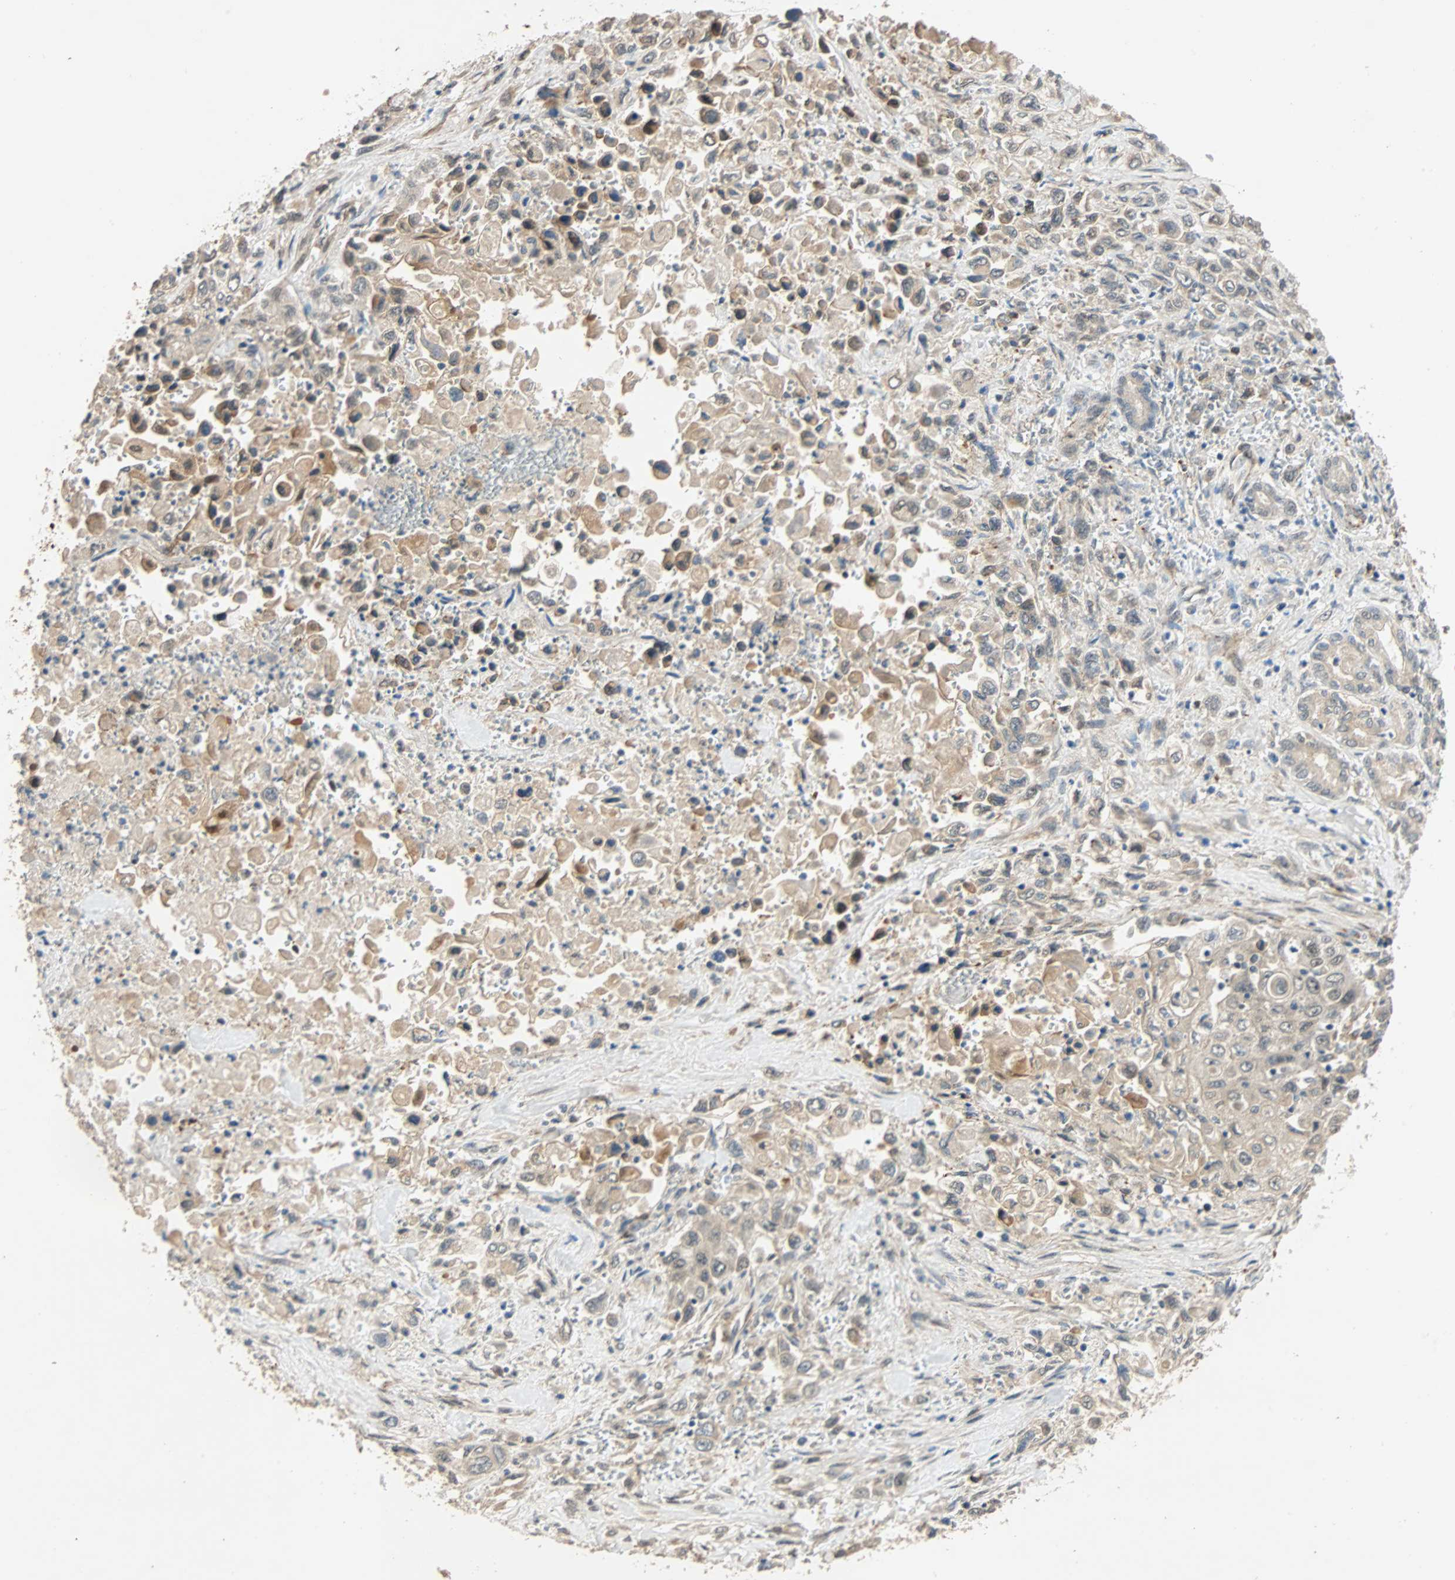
{"staining": {"intensity": "weak", "quantity": "25%-75%", "location": "cytoplasmic/membranous"}, "tissue": "pancreatic cancer", "cell_type": "Tumor cells", "image_type": "cancer", "snomed": [{"axis": "morphology", "description": "Adenocarcinoma, NOS"}, {"axis": "topography", "description": "Pancreas"}], "caption": "Weak cytoplasmic/membranous protein positivity is identified in approximately 25%-75% of tumor cells in pancreatic cancer.", "gene": "QSER1", "patient": {"sex": "male", "age": 70}}